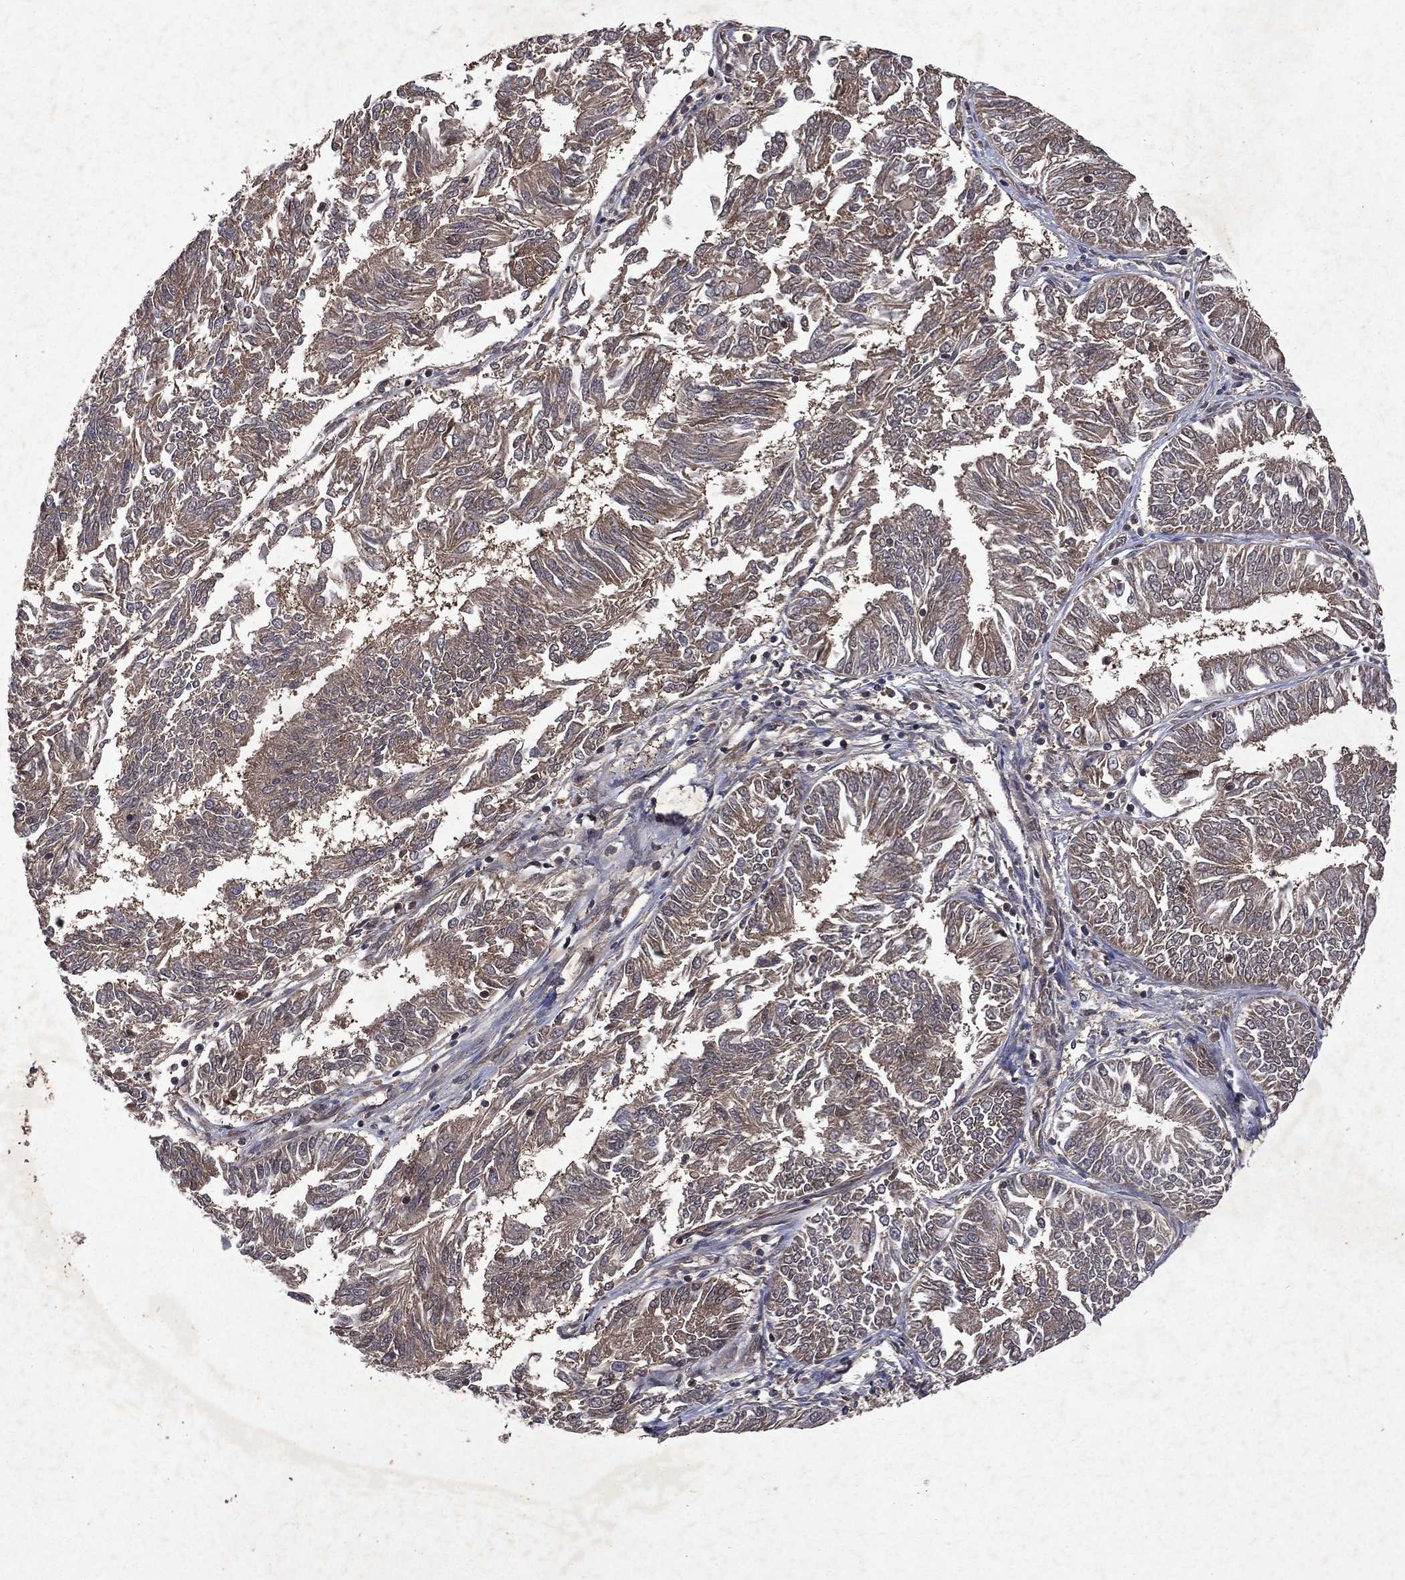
{"staining": {"intensity": "weak", "quantity": "25%-75%", "location": "cytoplasmic/membranous"}, "tissue": "endometrial cancer", "cell_type": "Tumor cells", "image_type": "cancer", "snomed": [{"axis": "morphology", "description": "Adenocarcinoma, NOS"}, {"axis": "topography", "description": "Endometrium"}], "caption": "A brown stain labels weak cytoplasmic/membranous staining of a protein in endometrial cancer tumor cells.", "gene": "MTAP", "patient": {"sex": "female", "age": 58}}